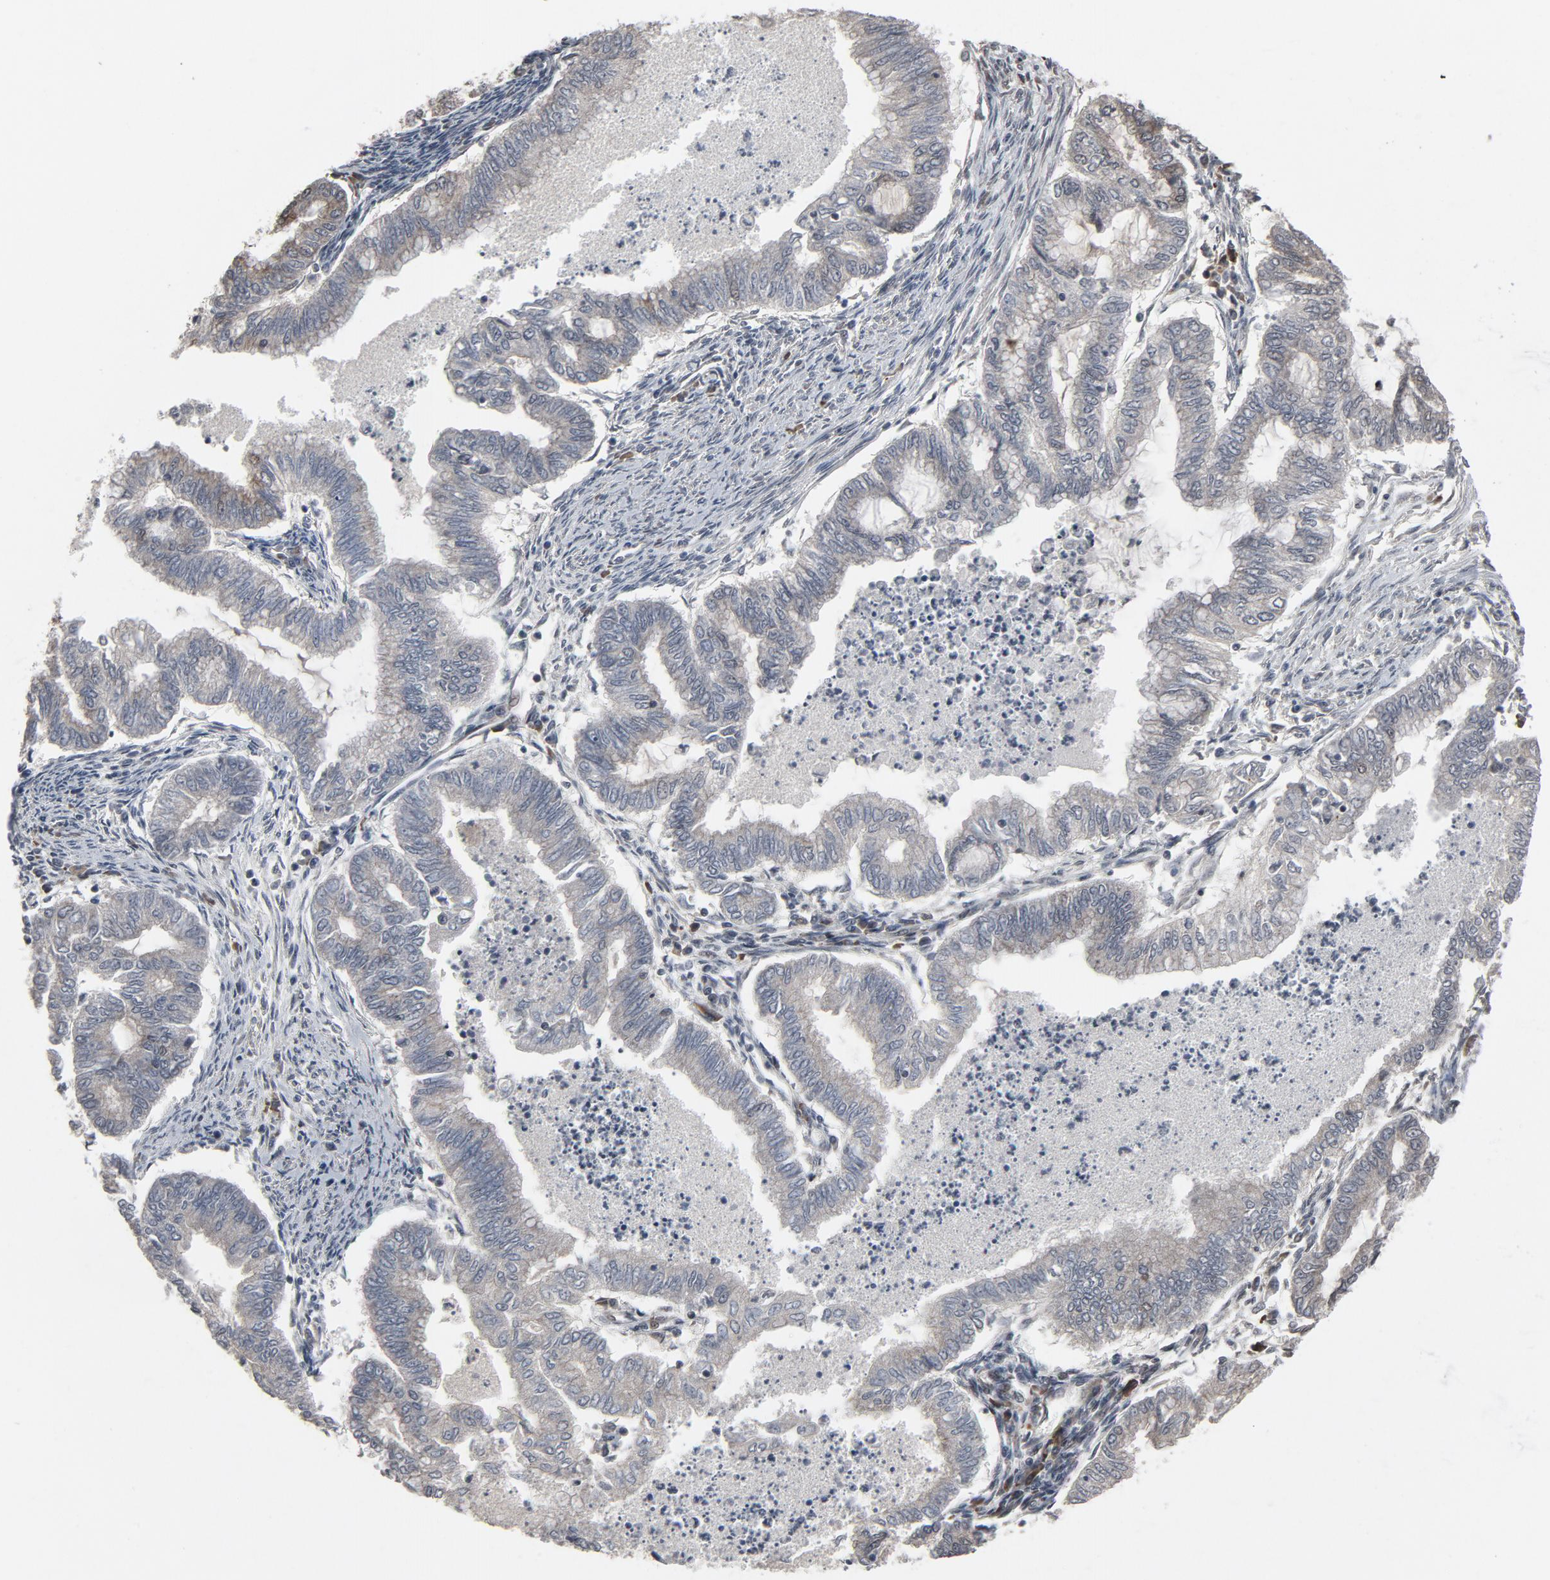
{"staining": {"intensity": "weak", "quantity": "<25%", "location": "cytoplasmic/membranous"}, "tissue": "endometrial cancer", "cell_type": "Tumor cells", "image_type": "cancer", "snomed": [{"axis": "morphology", "description": "Adenocarcinoma, NOS"}, {"axis": "topography", "description": "Endometrium"}], "caption": "Tumor cells show no significant protein staining in endometrial cancer (adenocarcinoma). (Brightfield microscopy of DAB (3,3'-diaminobenzidine) immunohistochemistry at high magnification).", "gene": "POM121", "patient": {"sex": "female", "age": 79}}